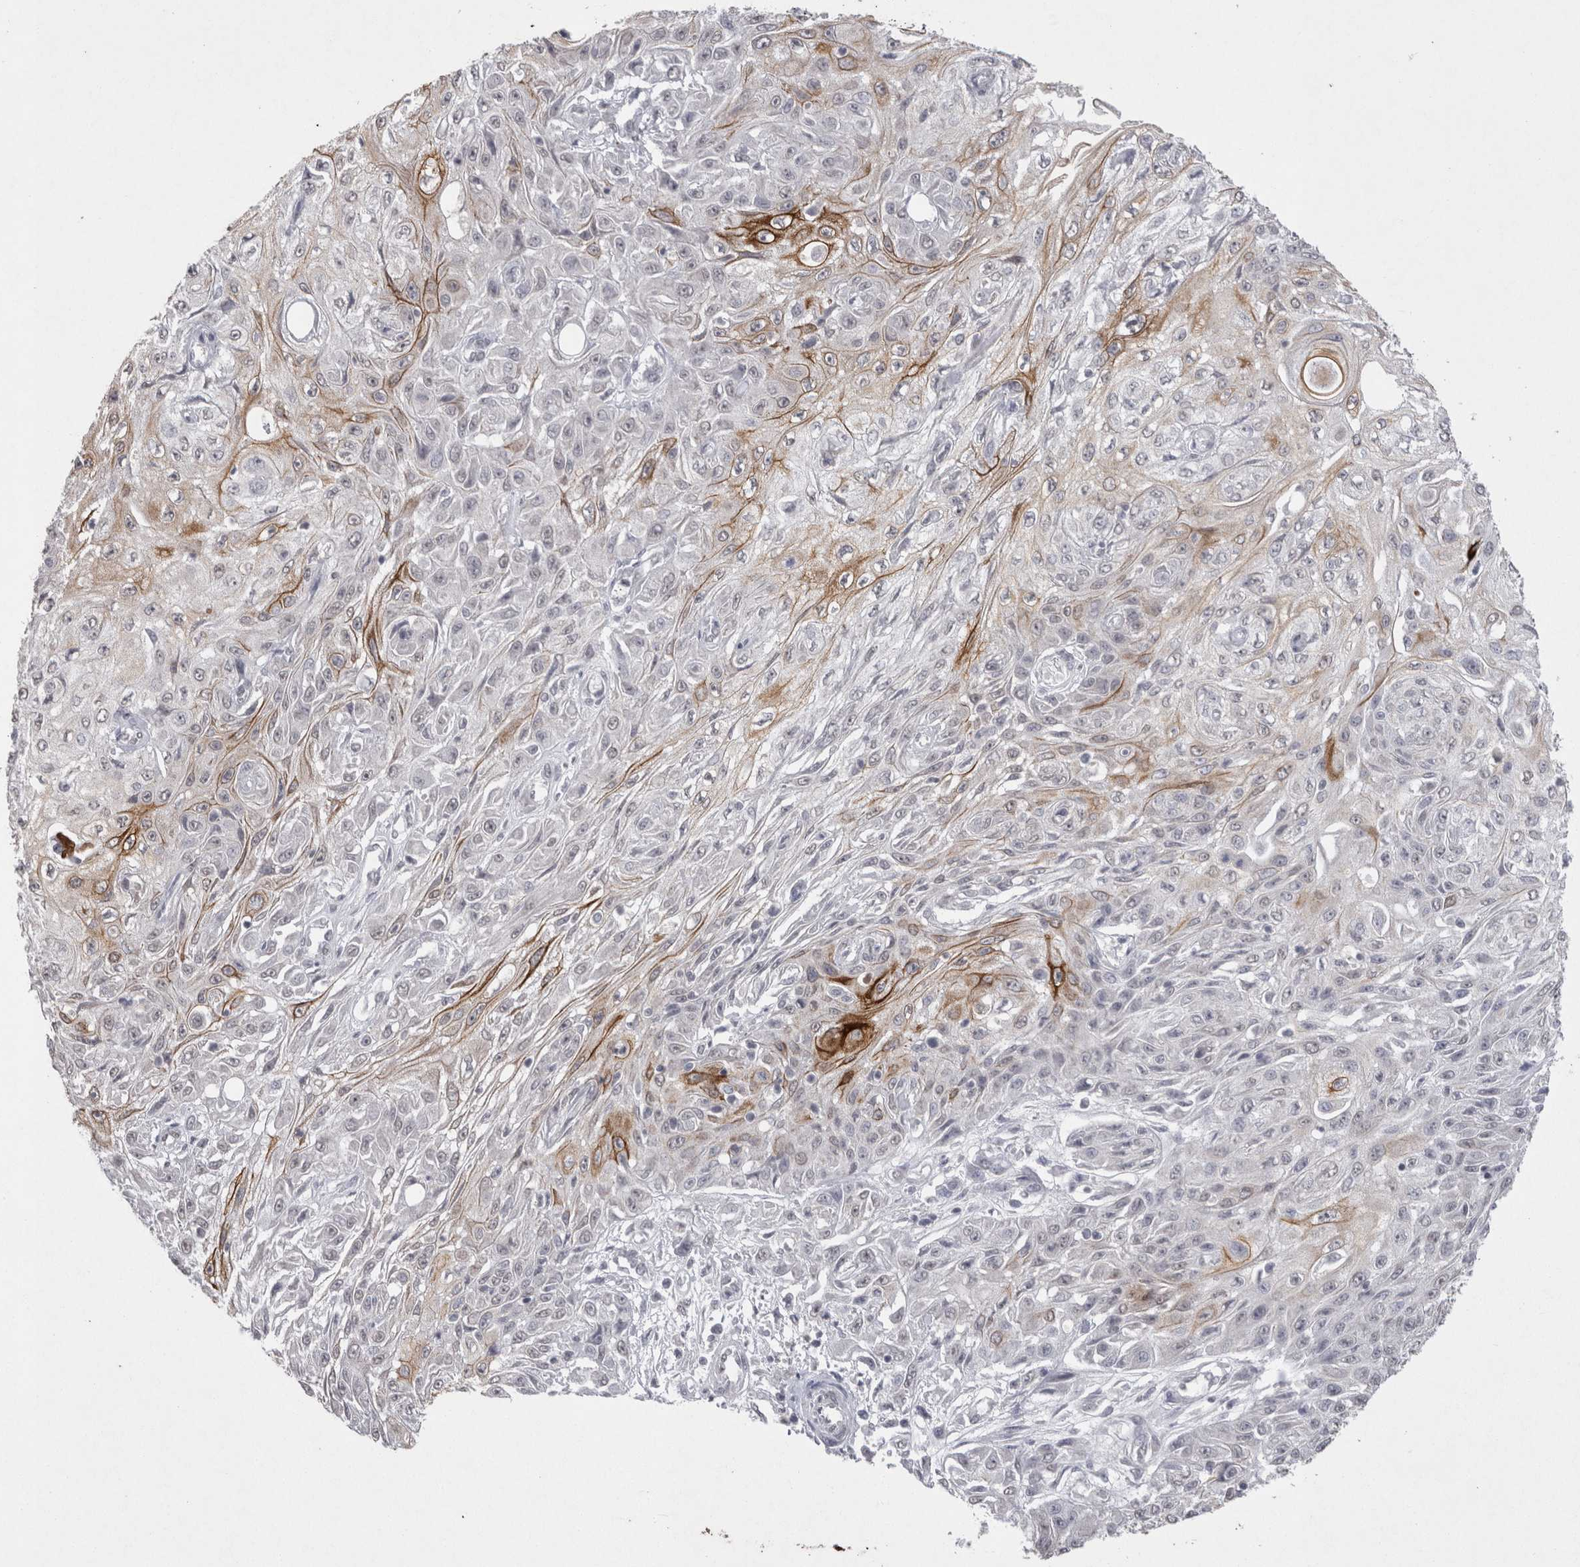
{"staining": {"intensity": "moderate", "quantity": "<25%", "location": "cytoplasmic/membranous"}, "tissue": "skin cancer", "cell_type": "Tumor cells", "image_type": "cancer", "snomed": [{"axis": "morphology", "description": "Squamous cell carcinoma, NOS"}, {"axis": "morphology", "description": "Squamous cell carcinoma, metastatic, NOS"}, {"axis": "topography", "description": "Skin"}, {"axis": "topography", "description": "Lymph node"}], "caption": "Immunohistochemical staining of skin cancer (squamous cell carcinoma) exhibits moderate cytoplasmic/membranous protein positivity in about <25% of tumor cells.", "gene": "DDX4", "patient": {"sex": "male", "age": 75}}